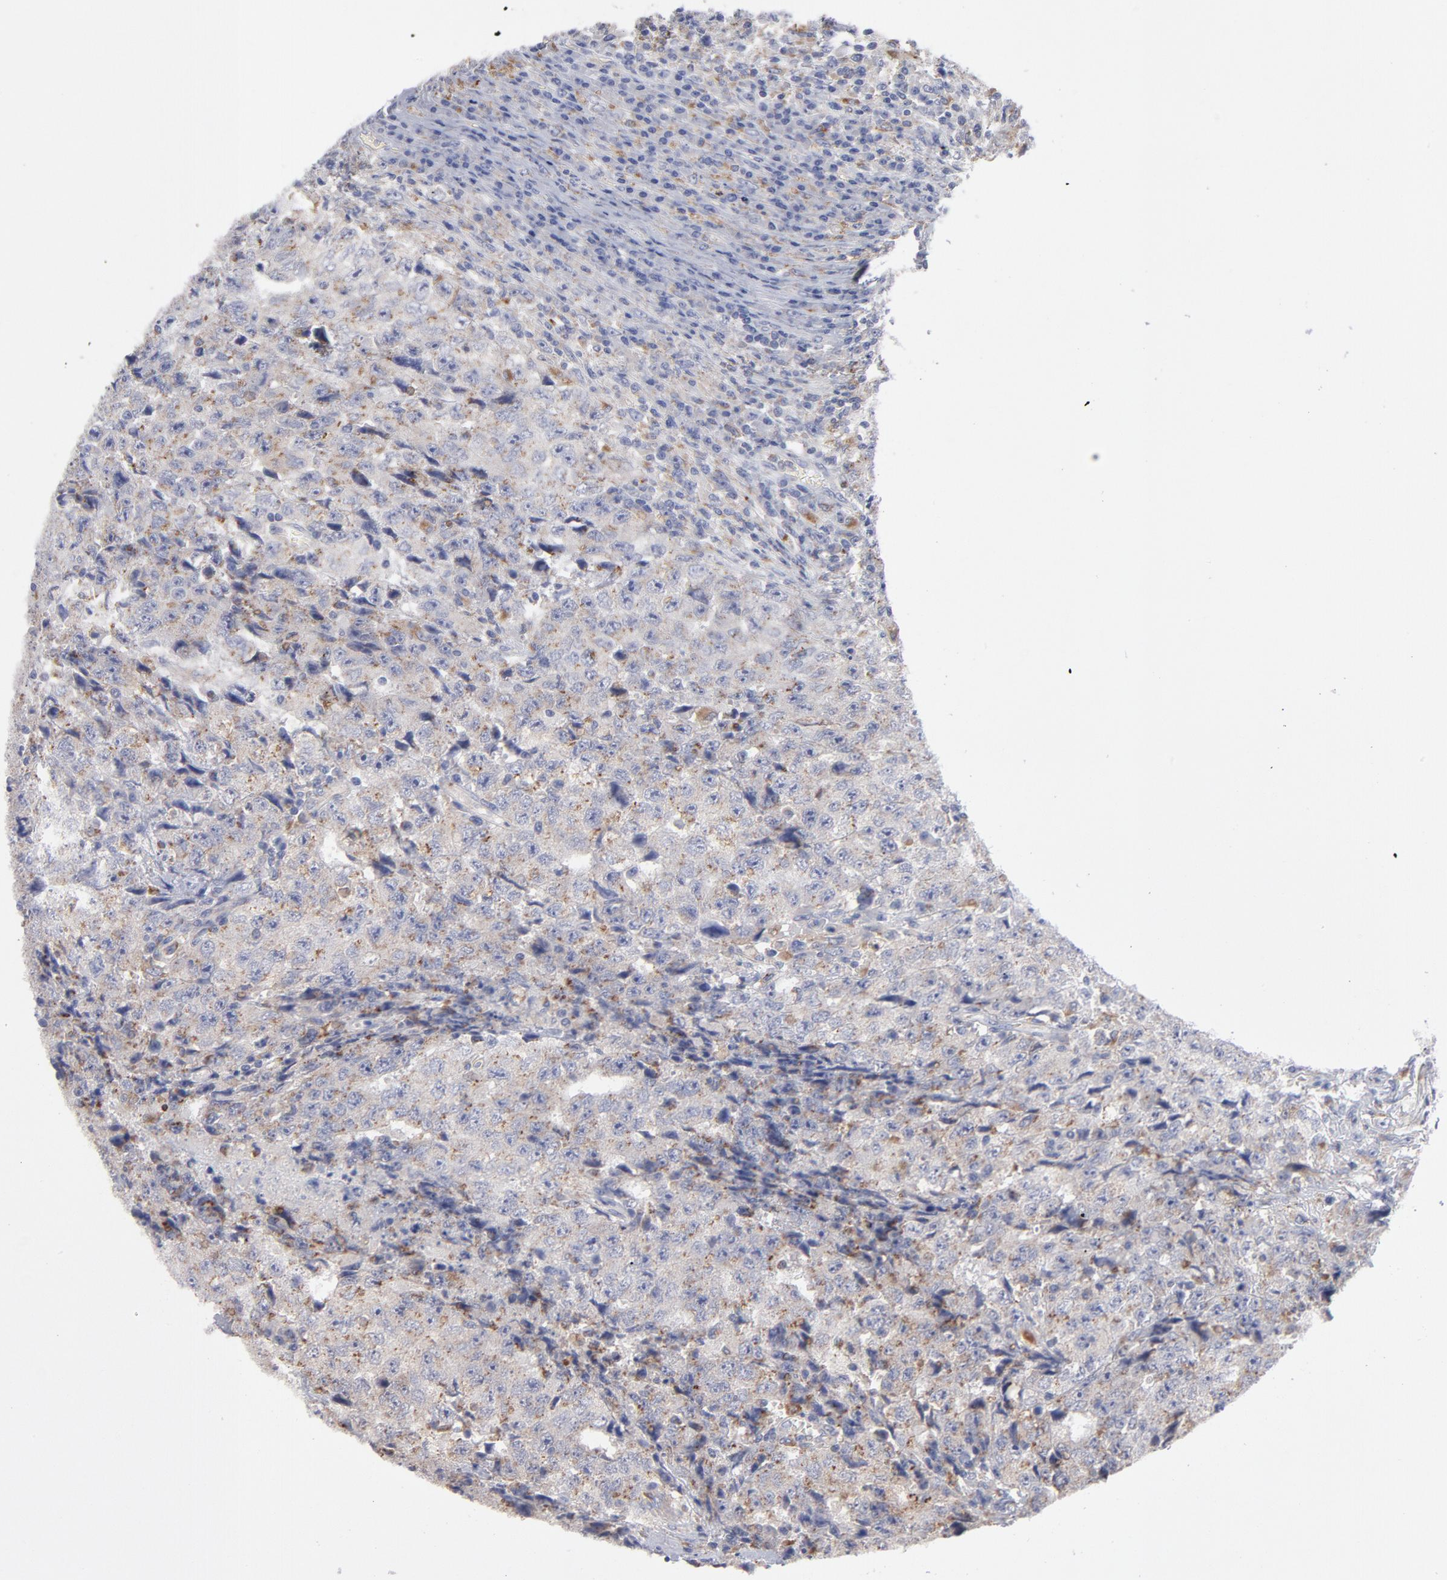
{"staining": {"intensity": "weak", "quantity": ">75%", "location": "cytoplasmic/membranous"}, "tissue": "testis cancer", "cell_type": "Tumor cells", "image_type": "cancer", "snomed": [{"axis": "morphology", "description": "Necrosis, NOS"}, {"axis": "morphology", "description": "Carcinoma, Embryonal, NOS"}, {"axis": "topography", "description": "Testis"}], "caption": "This photomicrograph displays testis embryonal carcinoma stained with immunohistochemistry (IHC) to label a protein in brown. The cytoplasmic/membranous of tumor cells show weak positivity for the protein. Nuclei are counter-stained blue.", "gene": "RRAGB", "patient": {"sex": "male", "age": 19}}